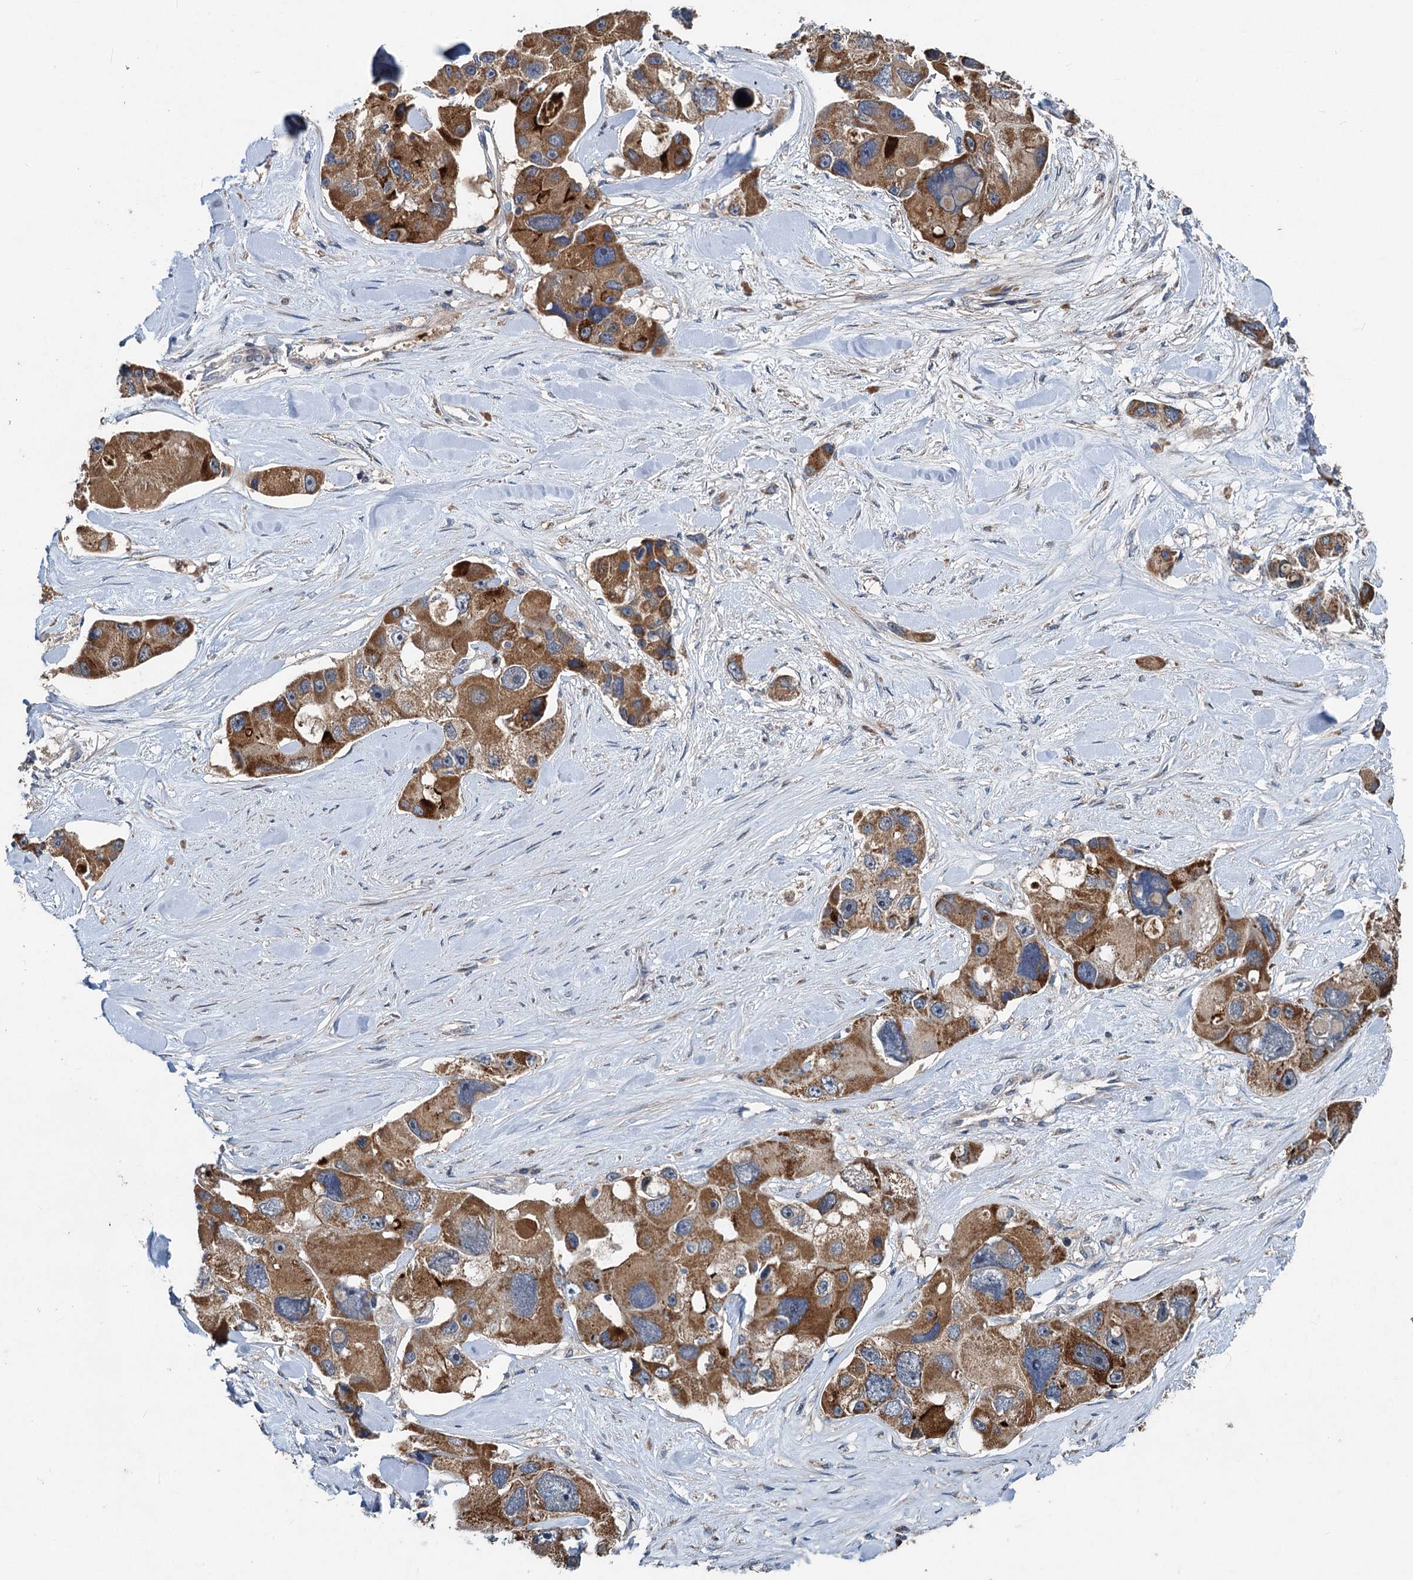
{"staining": {"intensity": "moderate", "quantity": ">75%", "location": "cytoplasmic/membranous"}, "tissue": "lung cancer", "cell_type": "Tumor cells", "image_type": "cancer", "snomed": [{"axis": "morphology", "description": "Adenocarcinoma, NOS"}, {"axis": "topography", "description": "Lung"}], "caption": "Immunohistochemical staining of human lung adenocarcinoma displays moderate cytoplasmic/membranous protein staining in approximately >75% of tumor cells.", "gene": "OTUB1", "patient": {"sex": "female", "age": 54}}